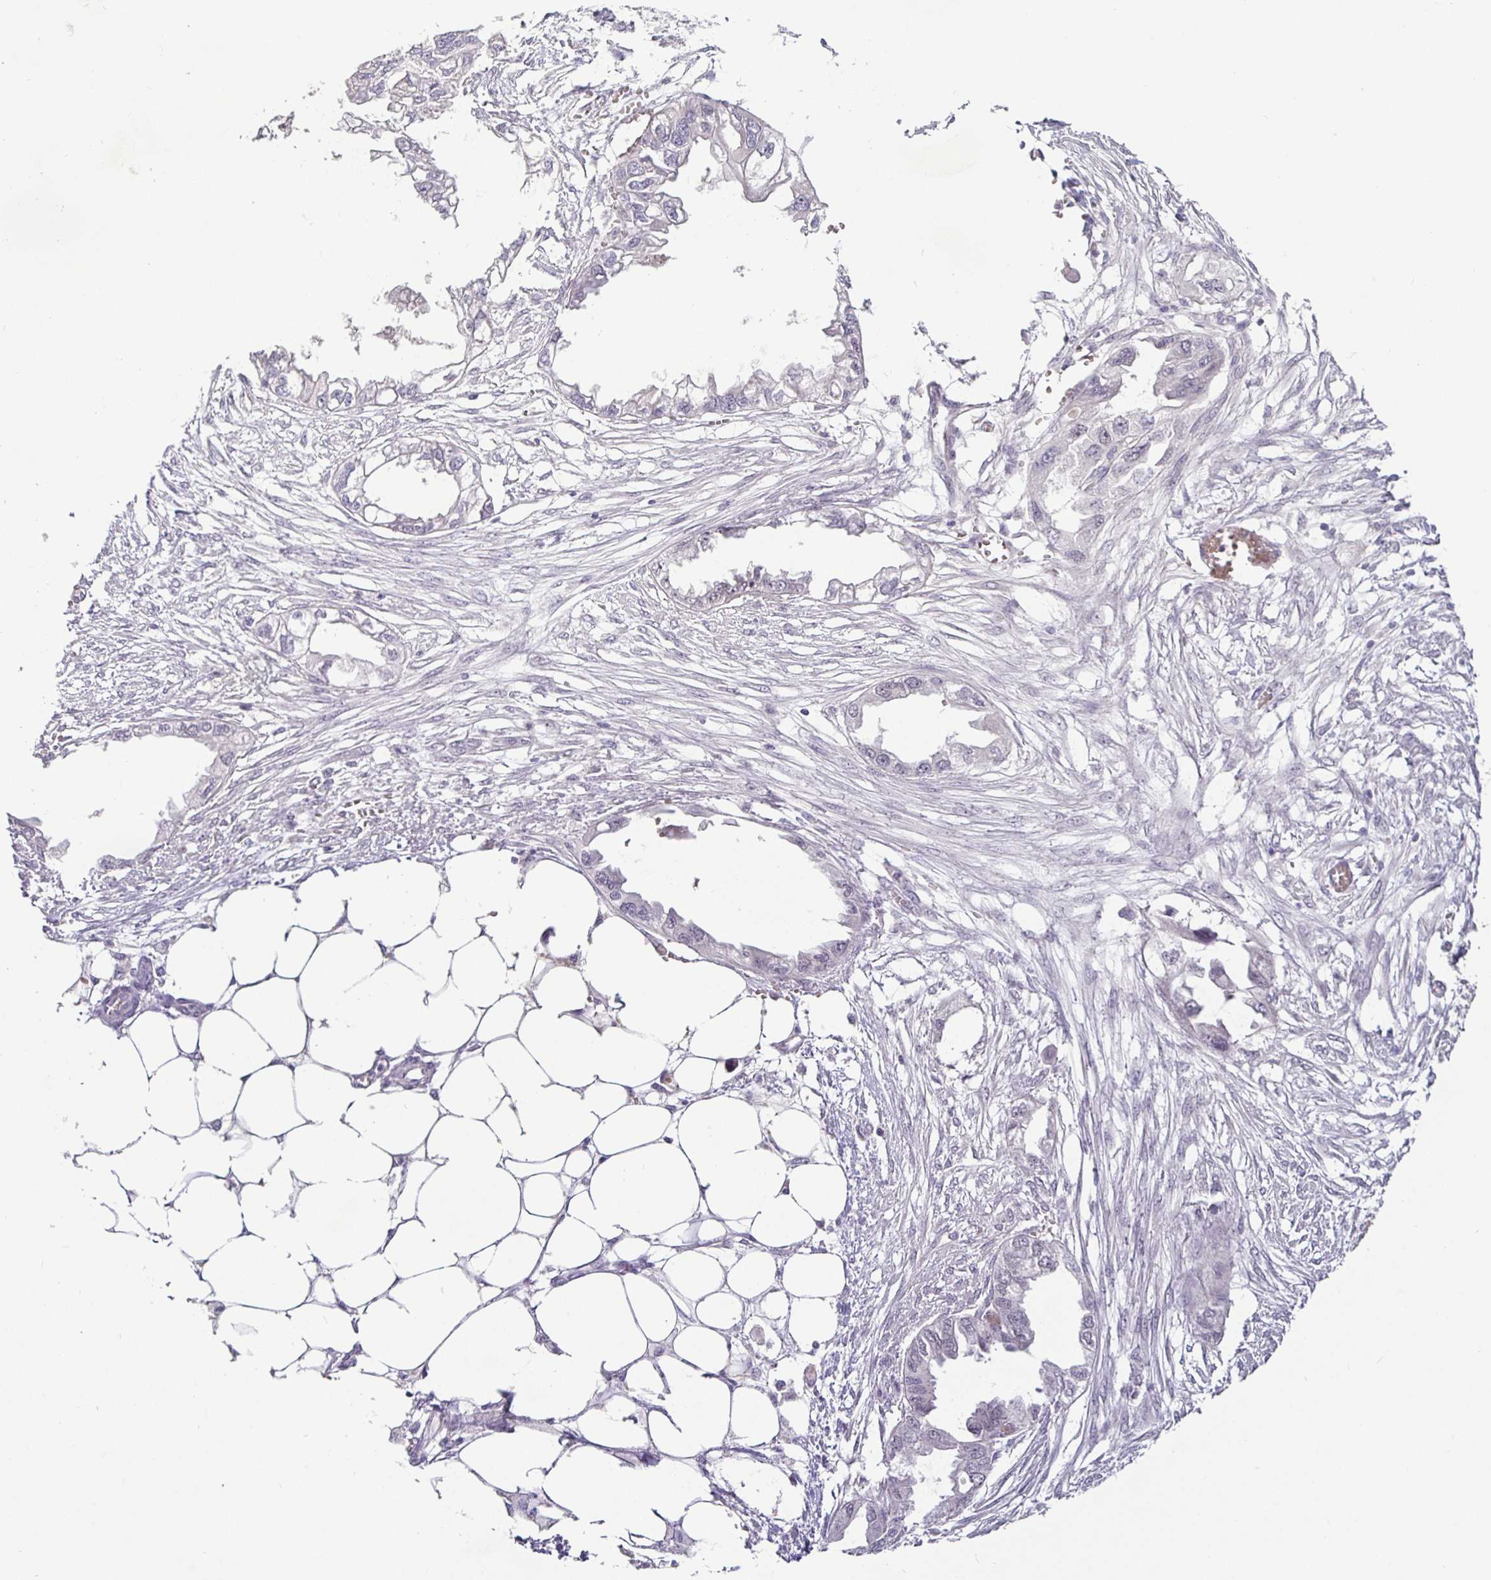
{"staining": {"intensity": "negative", "quantity": "none", "location": "none"}, "tissue": "endometrial cancer", "cell_type": "Tumor cells", "image_type": "cancer", "snomed": [{"axis": "morphology", "description": "Adenocarcinoma, NOS"}, {"axis": "morphology", "description": "Adenocarcinoma, metastatic, NOS"}, {"axis": "topography", "description": "Adipose tissue"}, {"axis": "topography", "description": "Endometrium"}], "caption": "Tumor cells show no significant protein staining in endometrial cancer (adenocarcinoma).", "gene": "NUP188", "patient": {"sex": "female", "age": 67}}